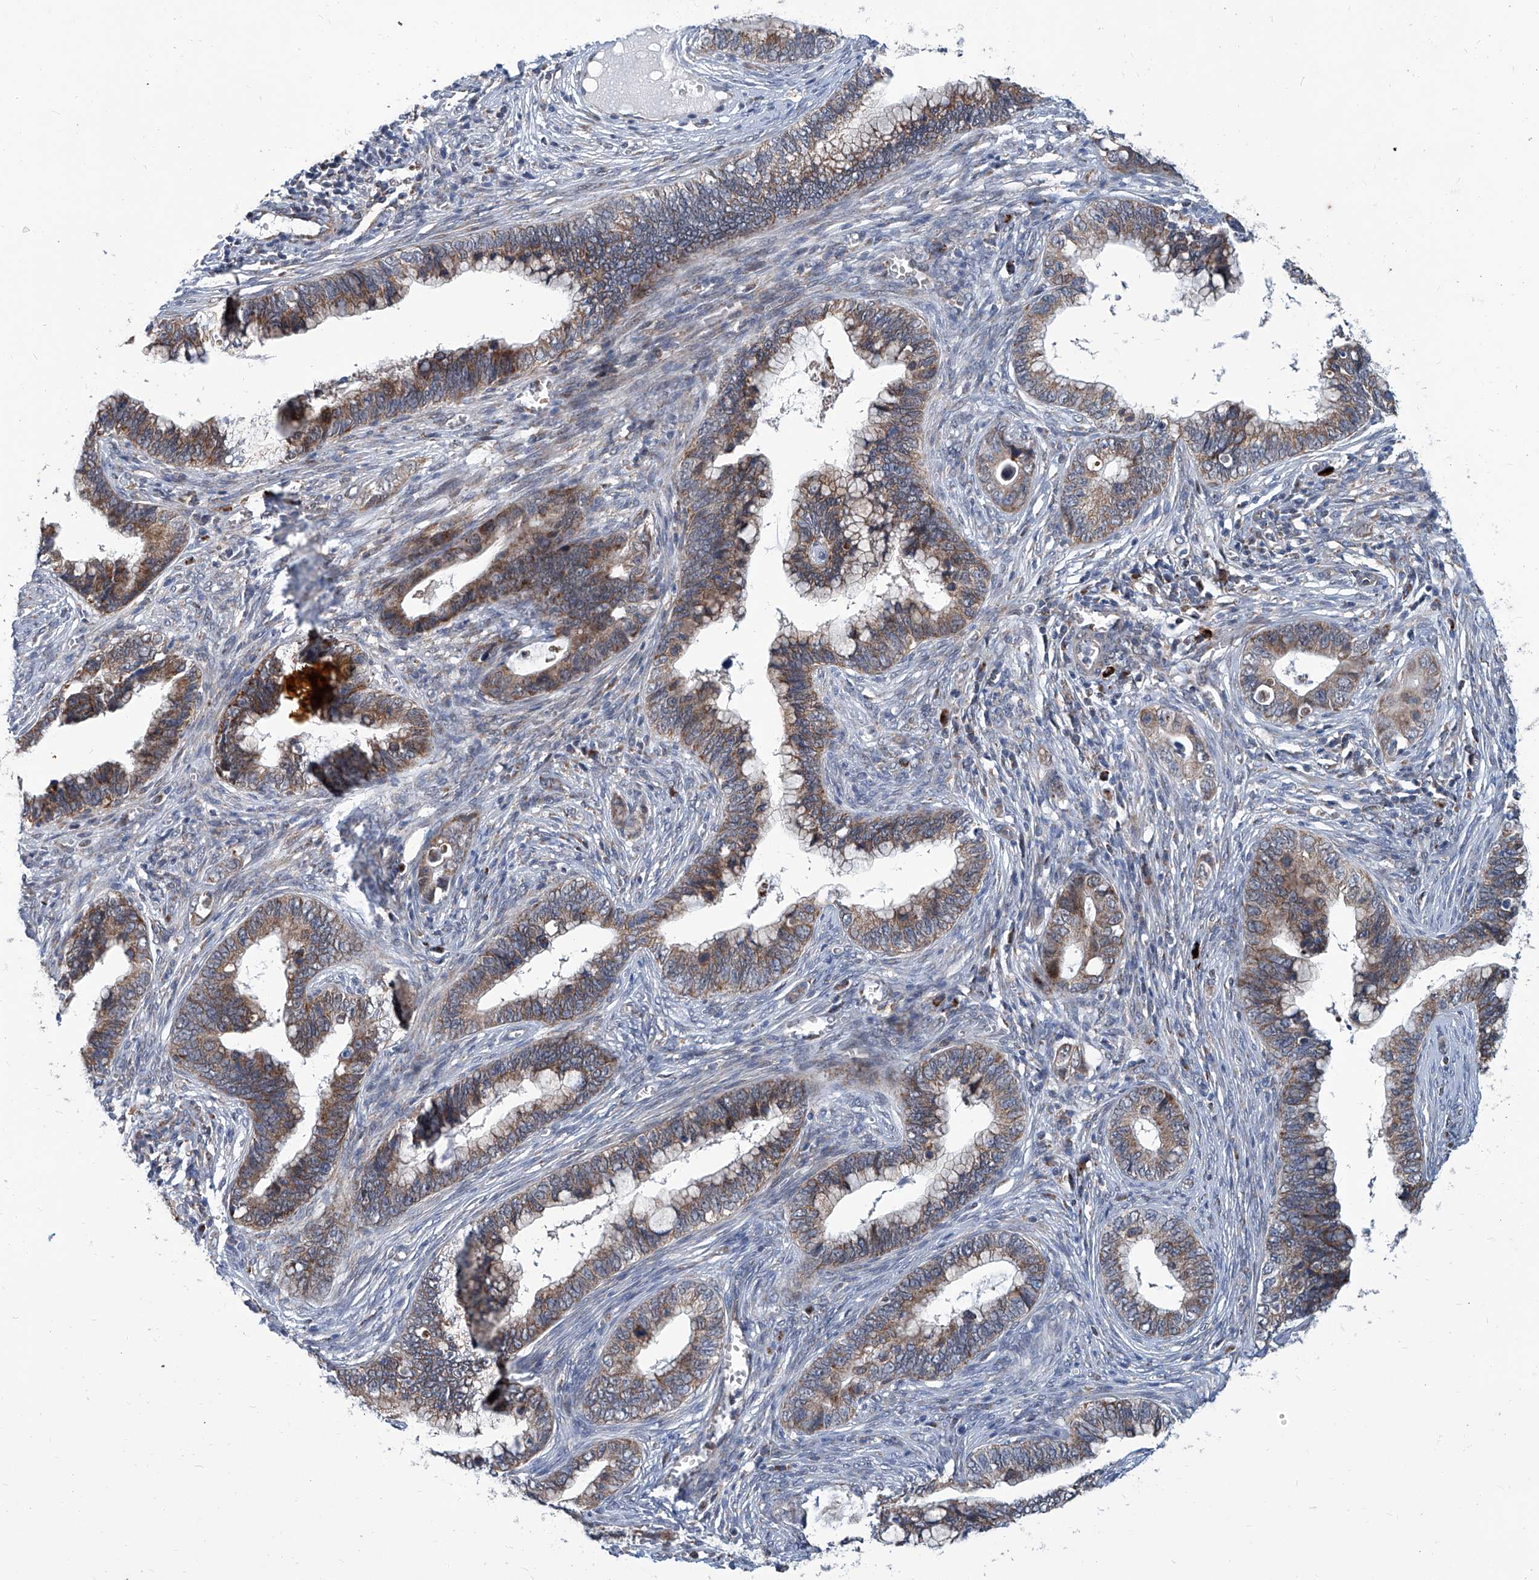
{"staining": {"intensity": "moderate", "quantity": ">75%", "location": "cytoplasmic/membranous"}, "tissue": "cervical cancer", "cell_type": "Tumor cells", "image_type": "cancer", "snomed": [{"axis": "morphology", "description": "Adenocarcinoma, NOS"}, {"axis": "topography", "description": "Cervix"}], "caption": "Immunohistochemistry (IHC) histopathology image of neoplastic tissue: cervical adenocarcinoma stained using immunohistochemistry reveals medium levels of moderate protein expression localized specifically in the cytoplasmic/membranous of tumor cells, appearing as a cytoplasmic/membranous brown color.", "gene": "USP48", "patient": {"sex": "female", "age": 44}}